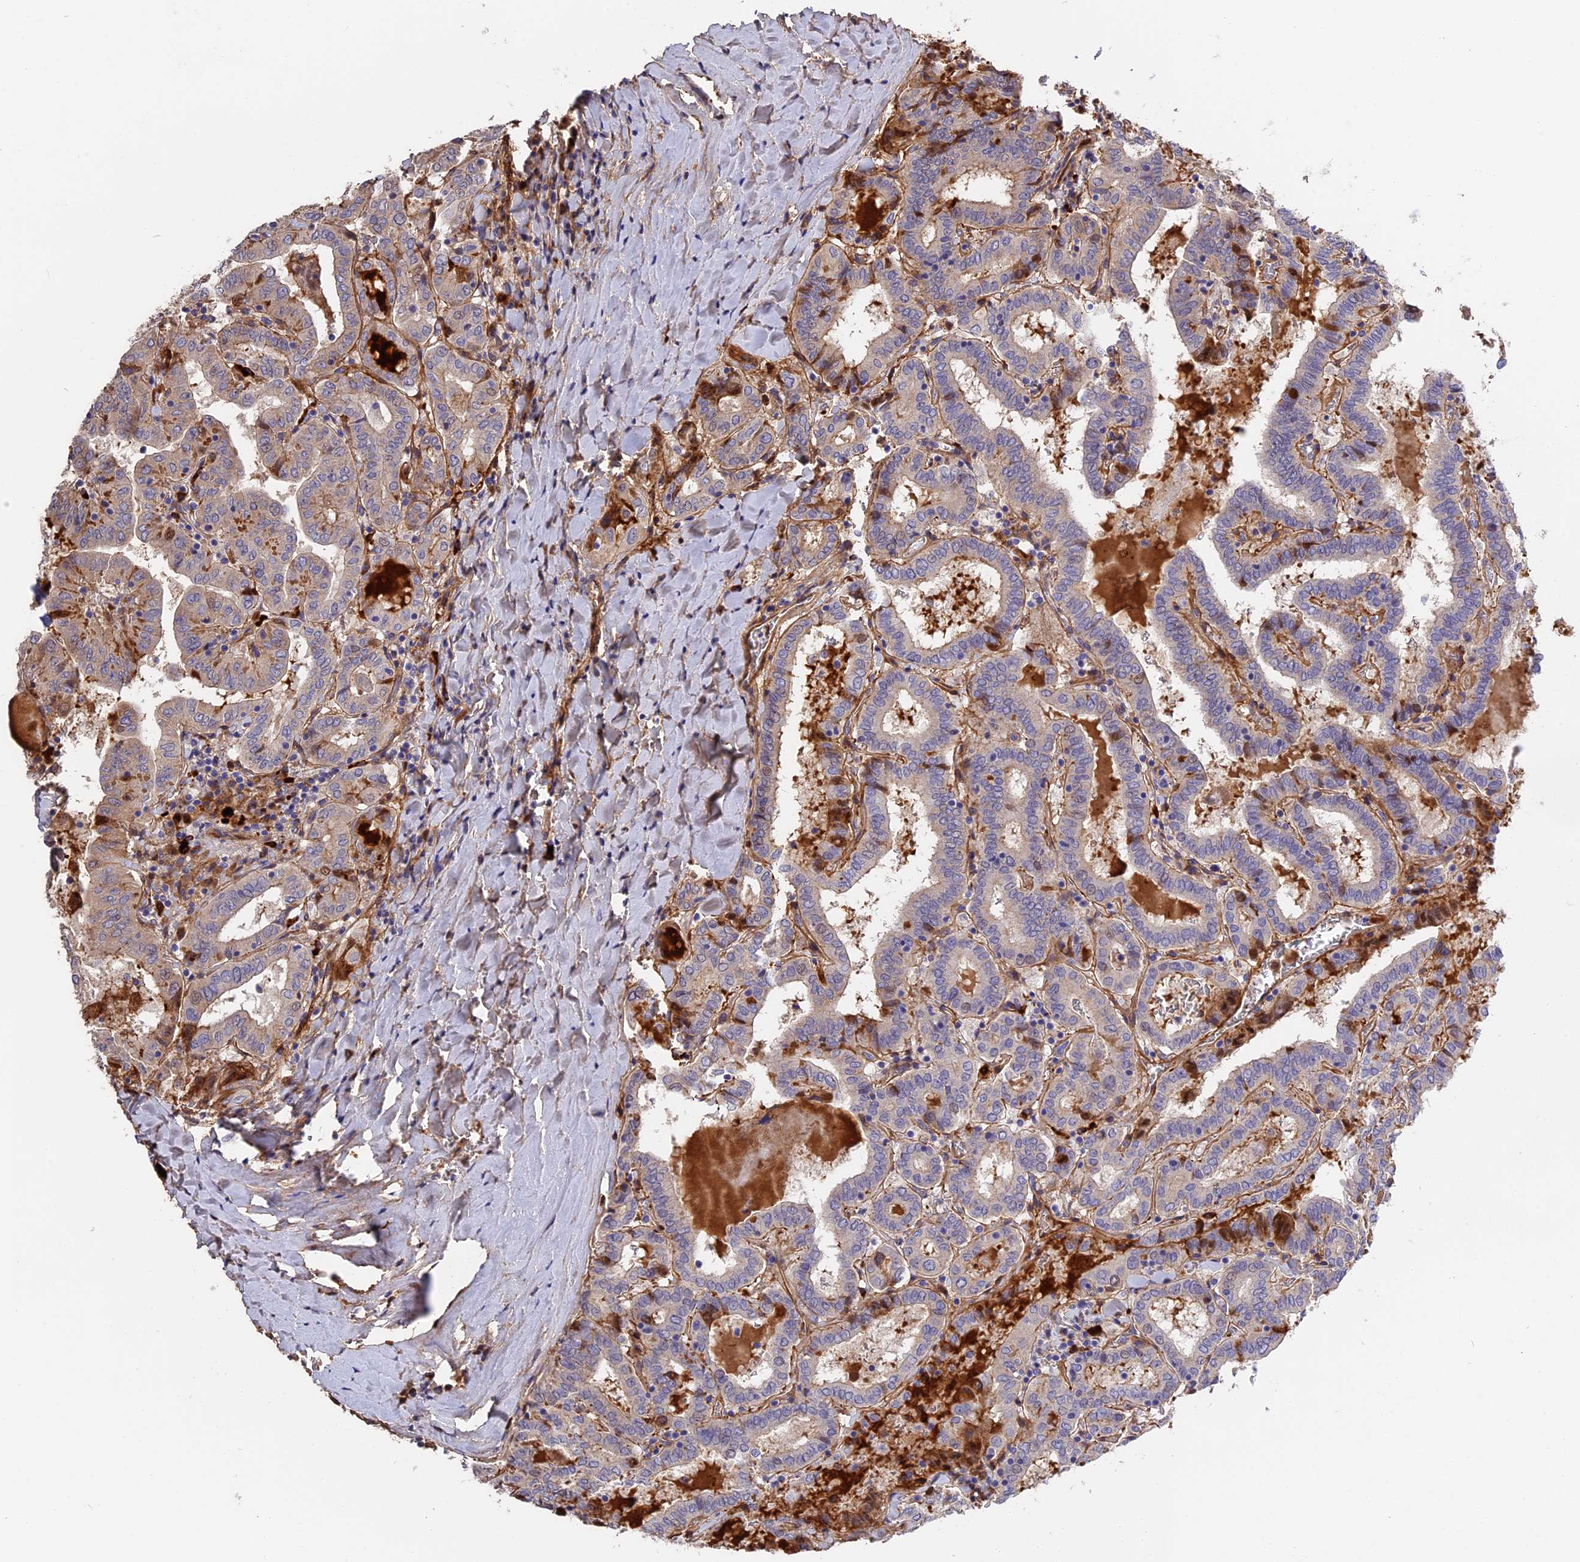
{"staining": {"intensity": "weak", "quantity": "<25%", "location": "cytoplasmic/membranous"}, "tissue": "thyroid cancer", "cell_type": "Tumor cells", "image_type": "cancer", "snomed": [{"axis": "morphology", "description": "Papillary adenocarcinoma, NOS"}, {"axis": "topography", "description": "Thyroid gland"}], "caption": "Image shows no significant protein positivity in tumor cells of thyroid papillary adenocarcinoma. (DAB (3,3'-diaminobenzidine) IHC visualized using brightfield microscopy, high magnification).", "gene": "MFSD2A", "patient": {"sex": "female", "age": 72}}